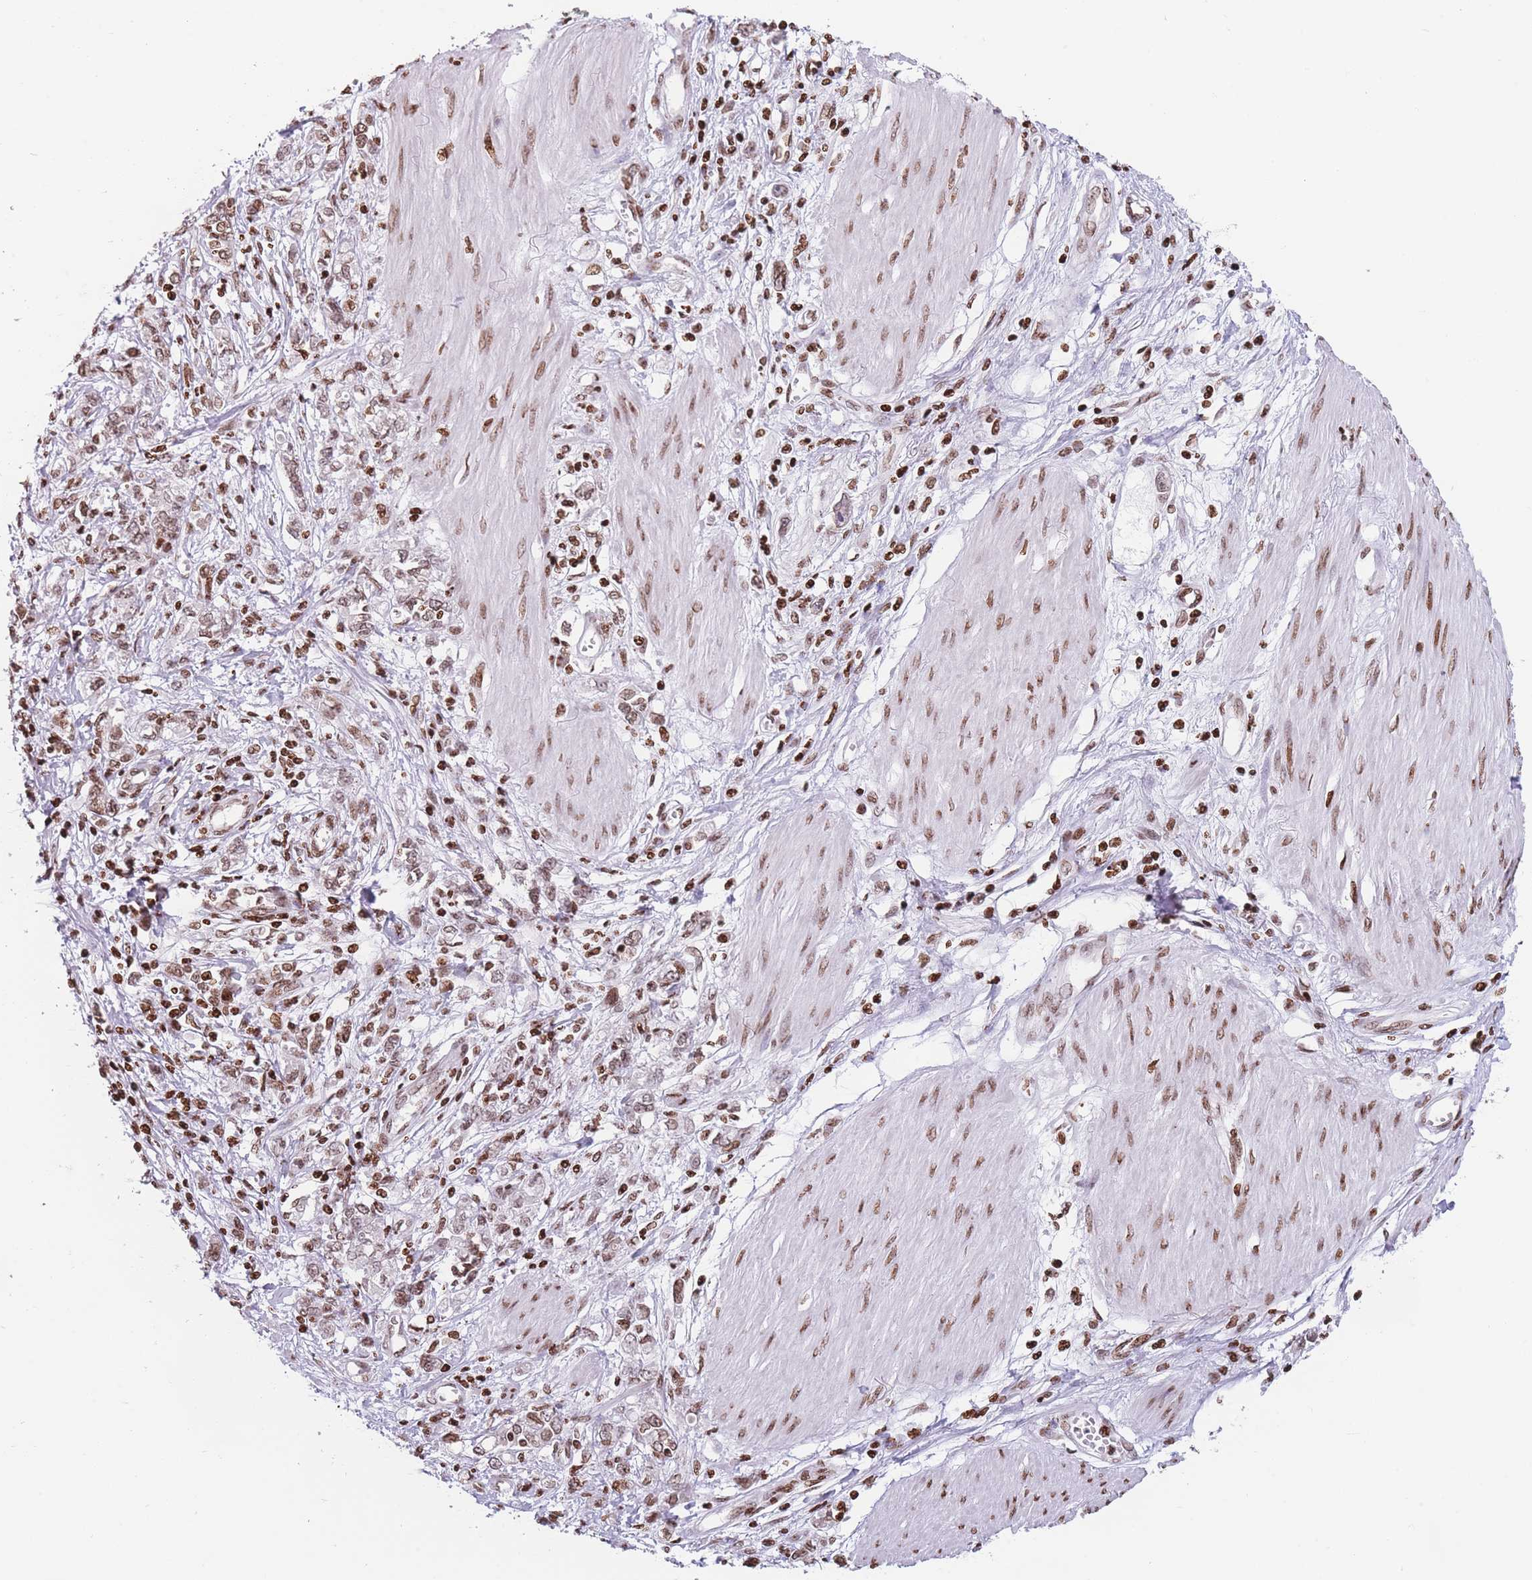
{"staining": {"intensity": "moderate", "quantity": ">75%", "location": "nuclear"}, "tissue": "stomach cancer", "cell_type": "Tumor cells", "image_type": "cancer", "snomed": [{"axis": "morphology", "description": "Adenocarcinoma, NOS"}, {"axis": "topography", "description": "Stomach"}], "caption": "Stomach adenocarcinoma stained with DAB (3,3'-diaminobenzidine) immunohistochemistry shows medium levels of moderate nuclear expression in about >75% of tumor cells.", "gene": "AK9", "patient": {"sex": "female", "age": 76}}